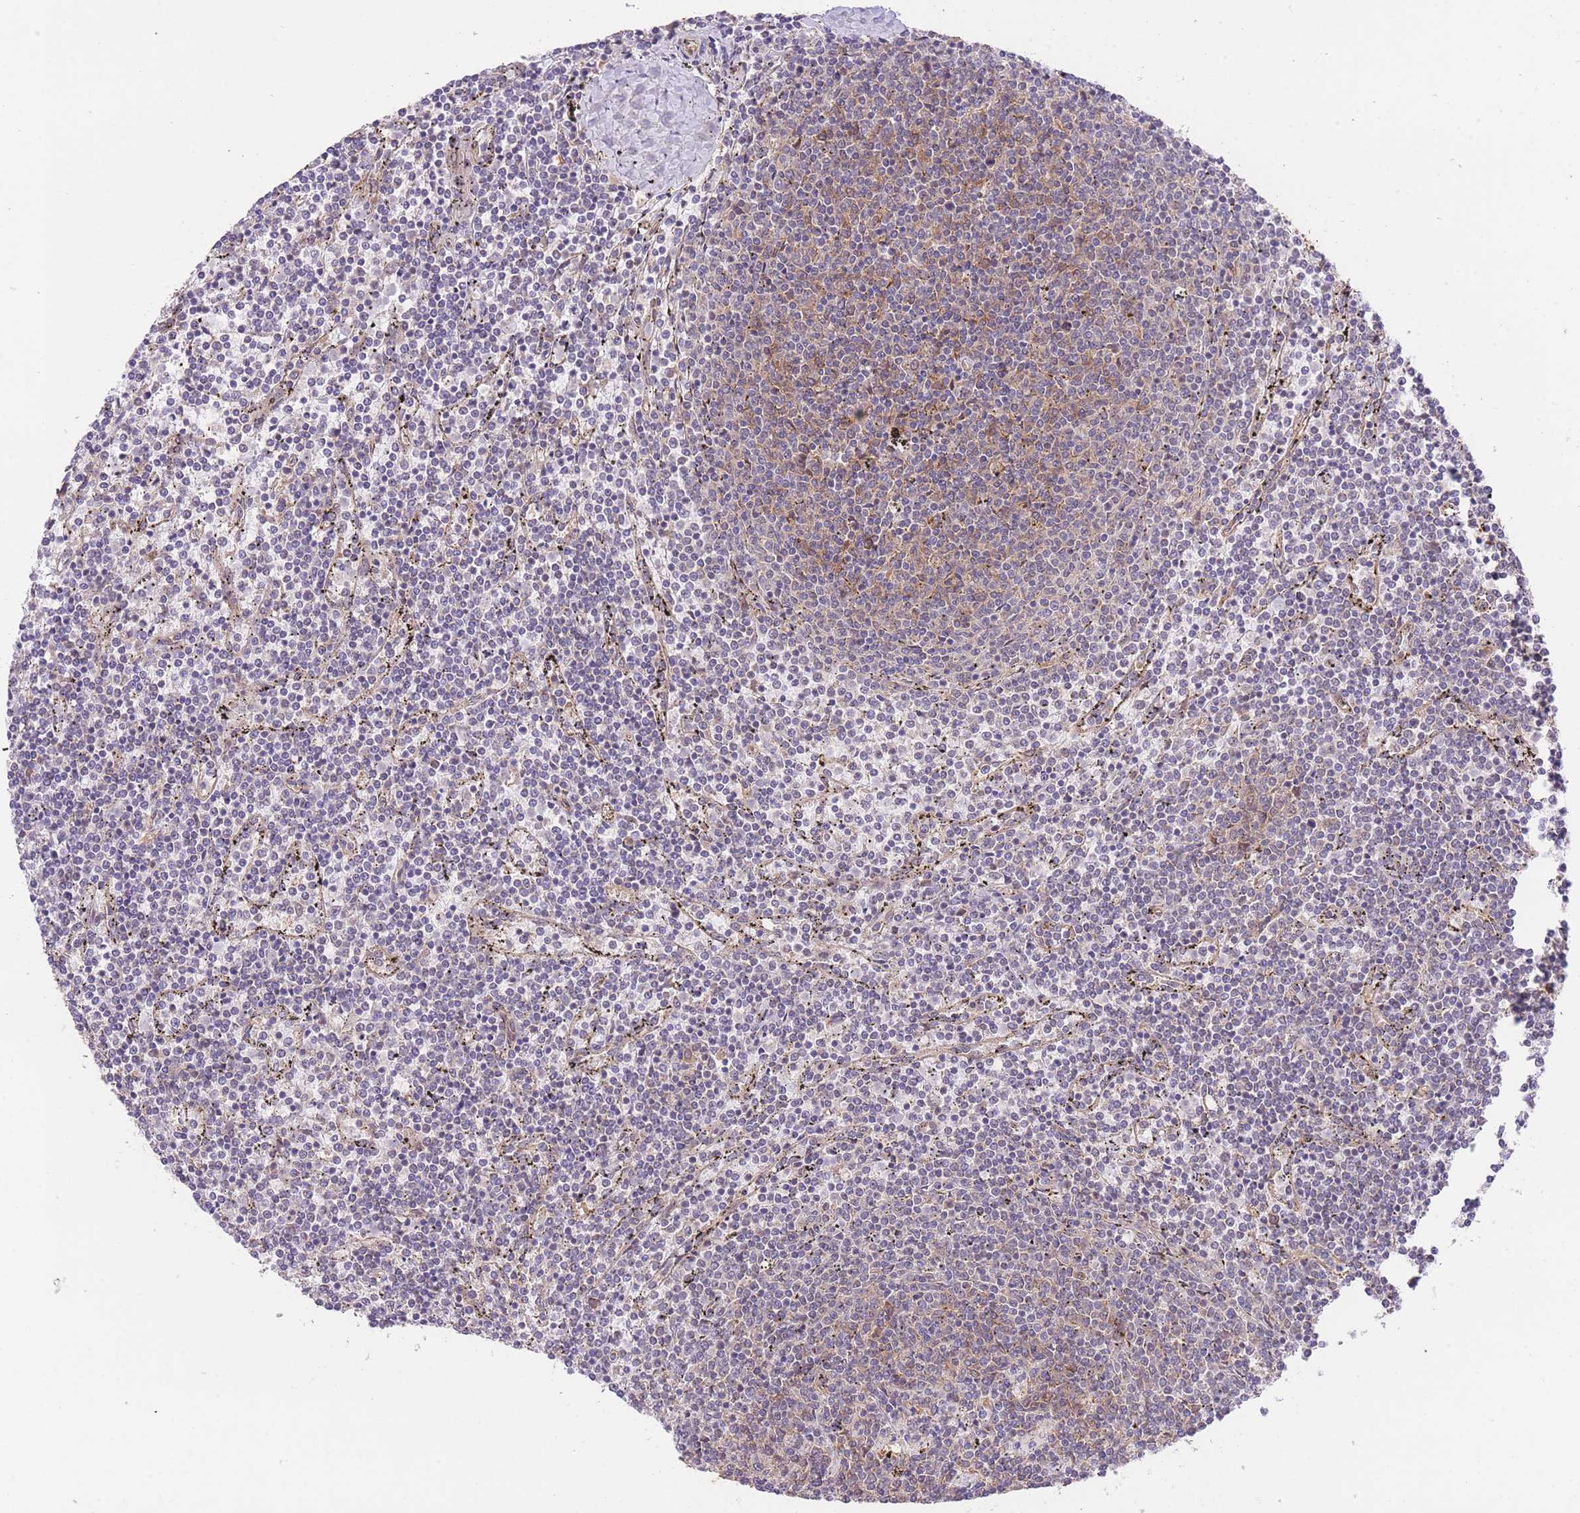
{"staining": {"intensity": "weak", "quantity": "<25%", "location": "cytoplasmic/membranous"}, "tissue": "lymphoma", "cell_type": "Tumor cells", "image_type": "cancer", "snomed": [{"axis": "morphology", "description": "Malignant lymphoma, non-Hodgkin's type, Low grade"}, {"axis": "topography", "description": "Spleen"}], "caption": "Low-grade malignant lymphoma, non-Hodgkin's type was stained to show a protein in brown. There is no significant staining in tumor cells.", "gene": "EXOSC8", "patient": {"sex": "female", "age": 50}}